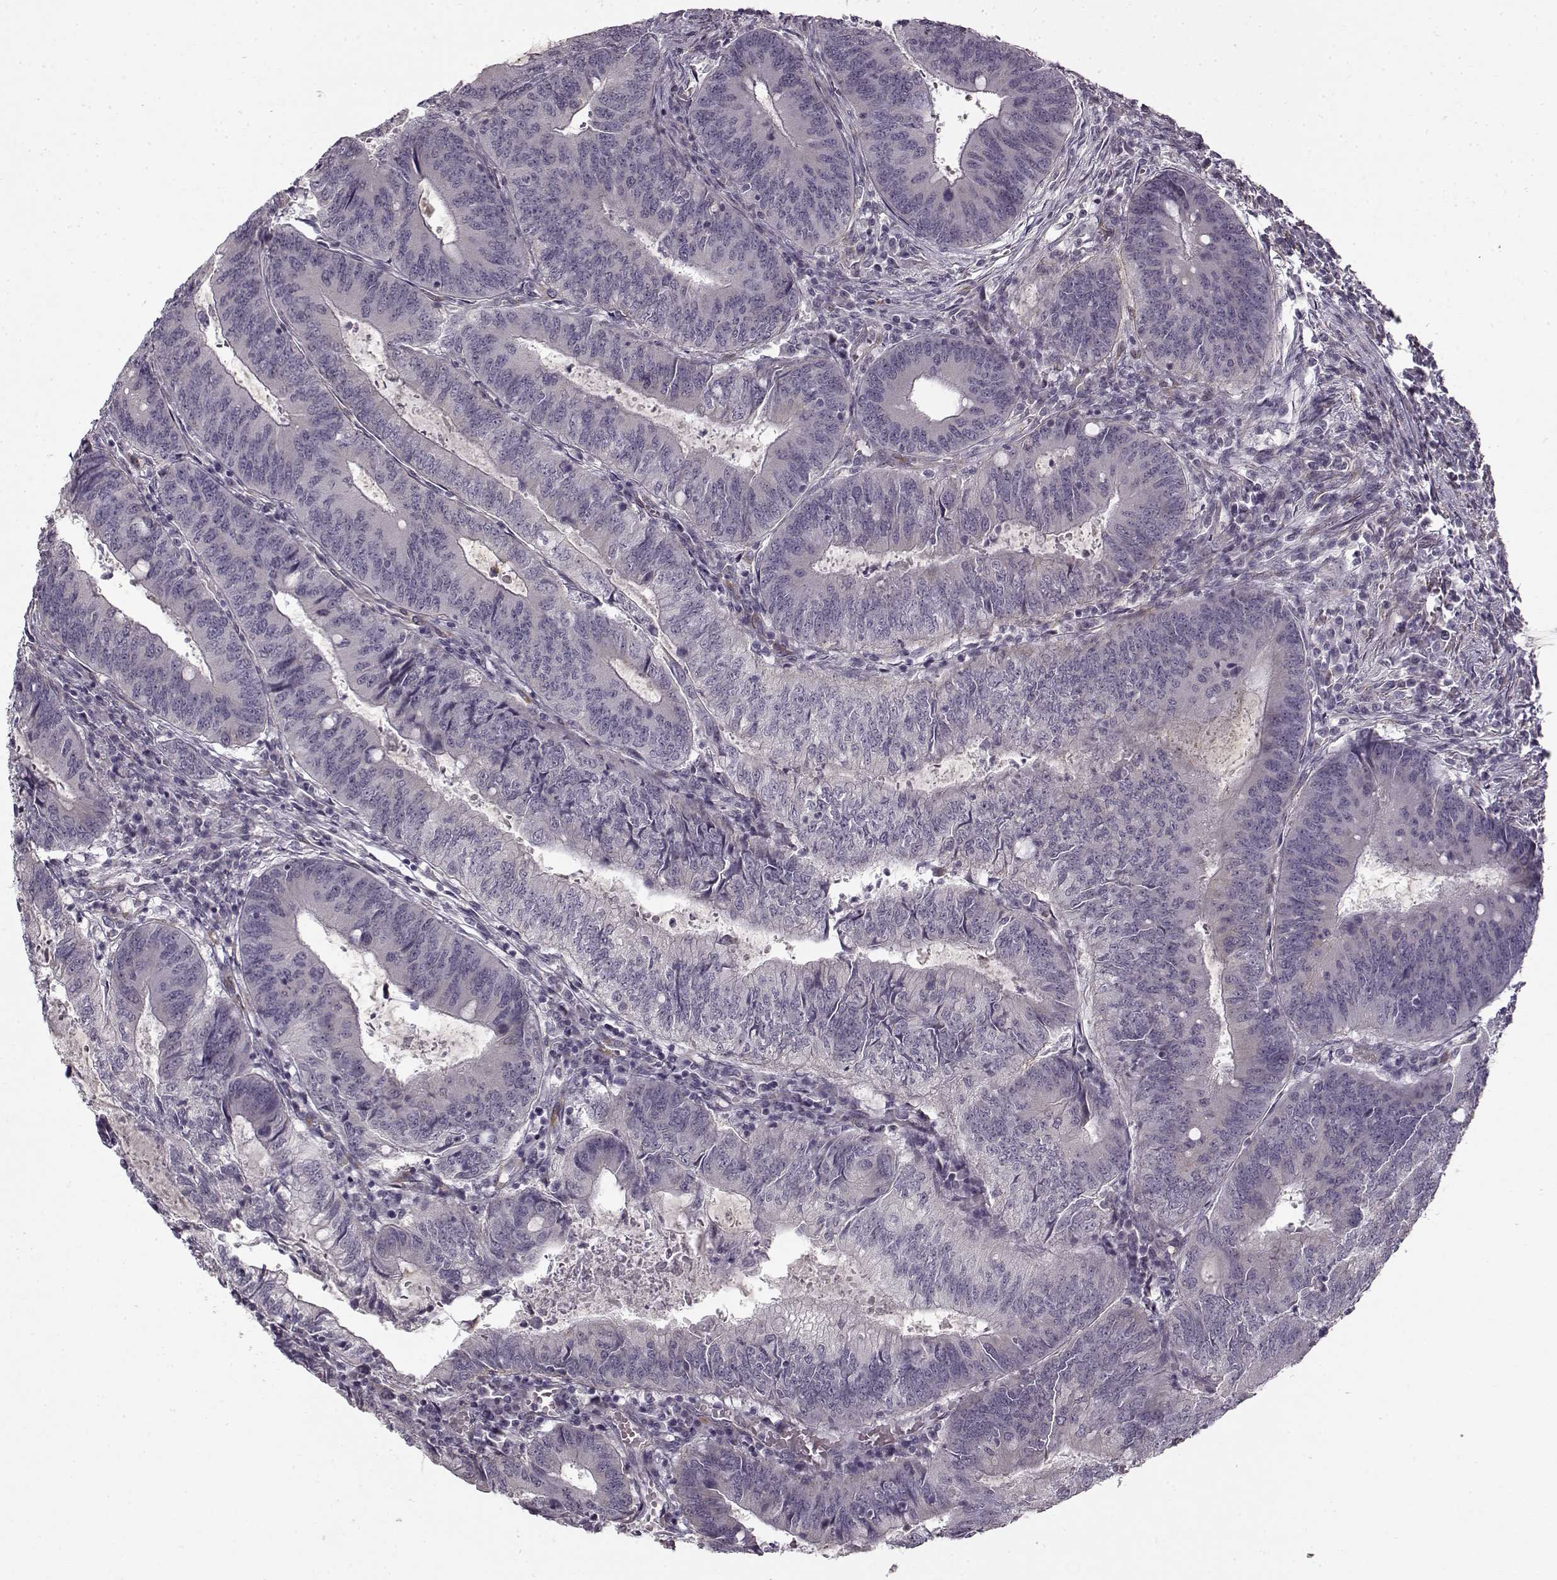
{"staining": {"intensity": "negative", "quantity": "none", "location": "none"}, "tissue": "colorectal cancer", "cell_type": "Tumor cells", "image_type": "cancer", "snomed": [{"axis": "morphology", "description": "Adenocarcinoma, NOS"}, {"axis": "topography", "description": "Colon"}], "caption": "Colorectal adenocarcinoma stained for a protein using immunohistochemistry exhibits no positivity tumor cells.", "gene": "LAMB2", "patient": {"sex": "male", "age": 67}}